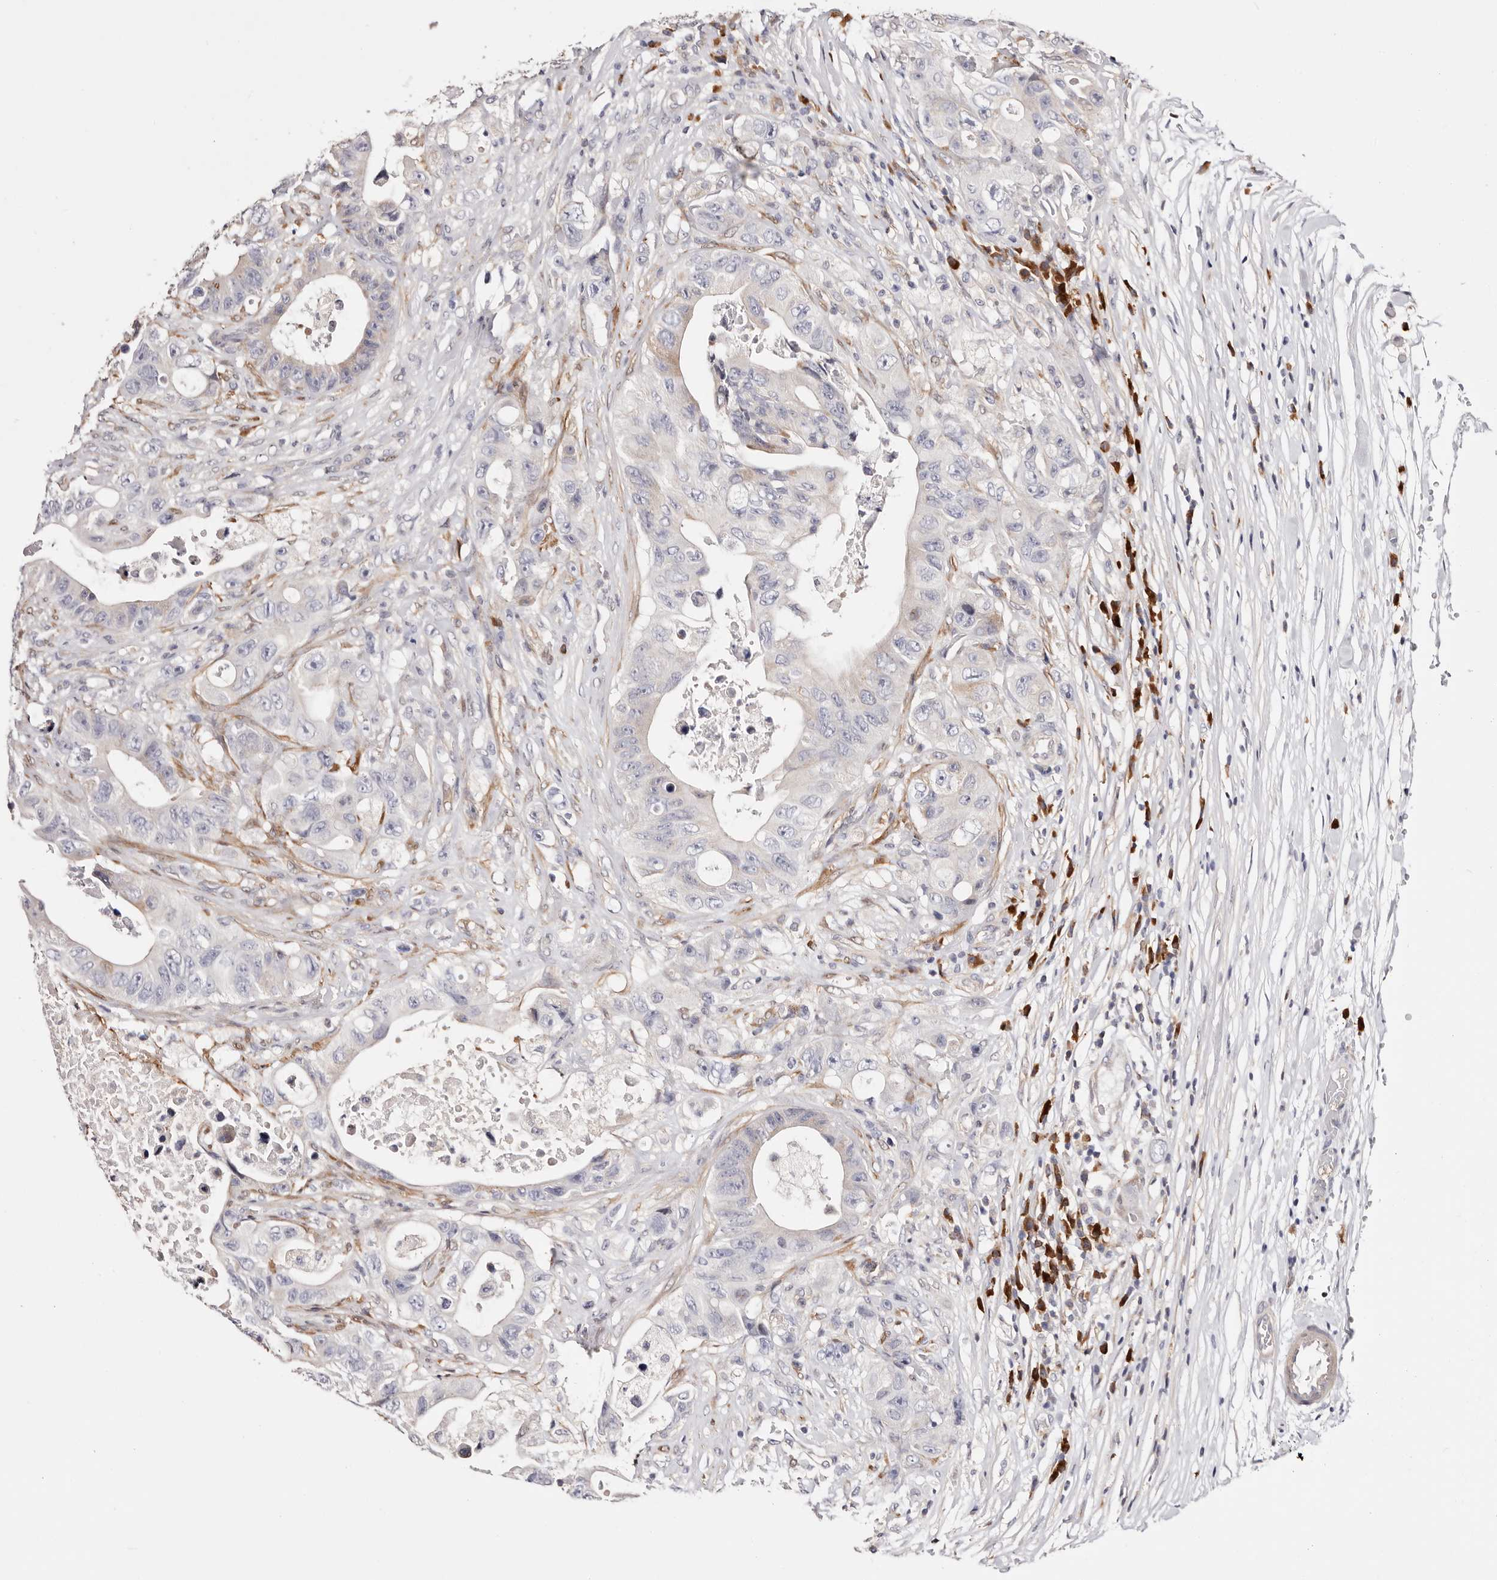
{"staining": {"intensity": "negative", "quantity": "none", "location": "none"}, "tissue": "colorectal cancer", "cell_type": "Tumor cells", "image_type": "cancer", "snomed": [{"axis": "morphology", "description": "Adenocarcinoma, NOS"}, {"axis": "topography", "description": "Colon"}], "caption": "Histopathology image shows no protein staining in tumor cells of colorectal cancer tissue.", "gene": "GFOD1", "patient": {"sex": "female", "age": 46}}